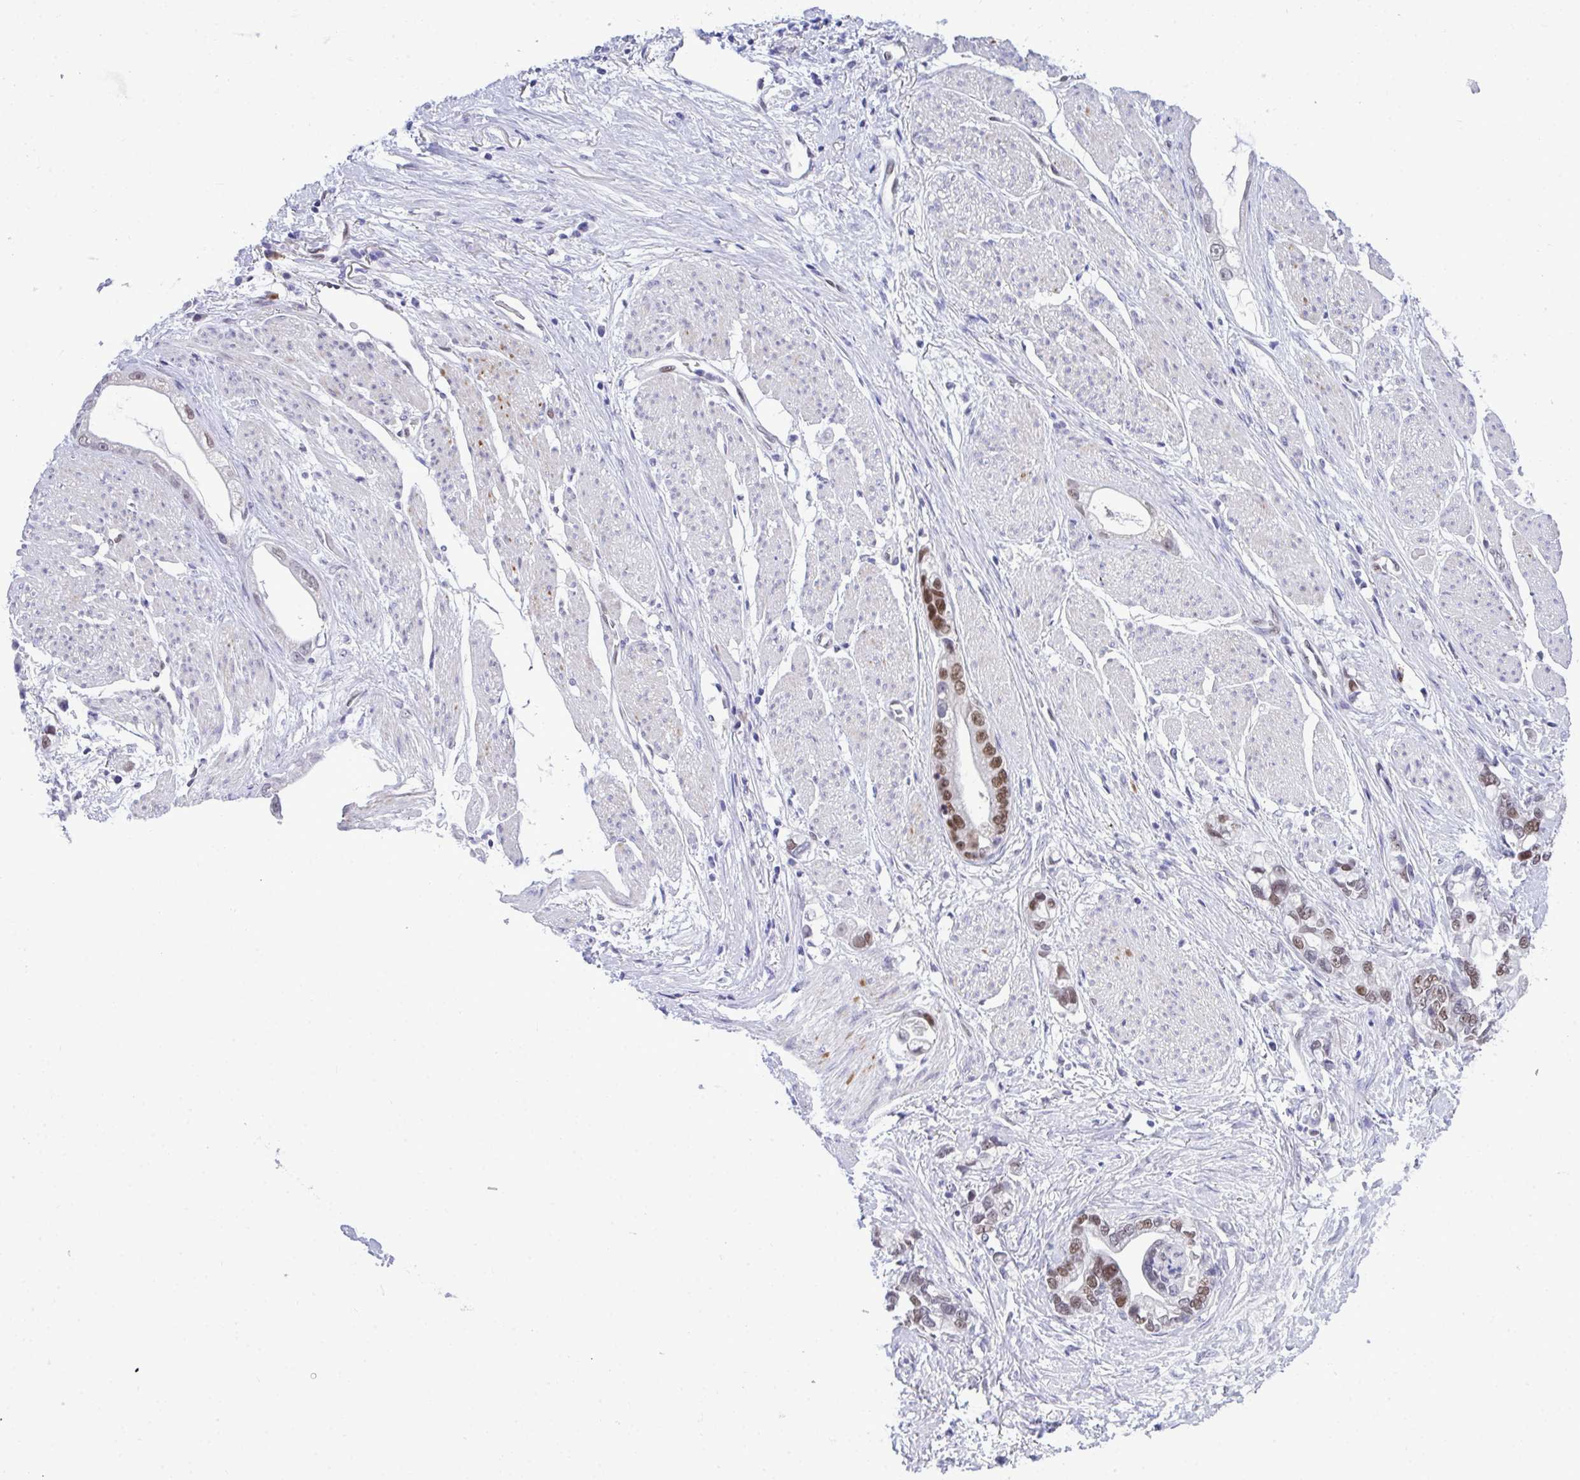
{"staining": {"intensity": "moderate", "quantity": "25%-75%", "location": "nuclear"}, "tissue": "stomach cancer", "cell_type": "Tumor cells", "image_type": "cancer", "snomed": [{"axis": "morphology", "description": "Adenocarcinoma, NOS"}, {"axis": "topography", "description": "Stomach"}], "caption": "Immunohistochemistry (IHC) micrograph of human adenocarcinoma (stomach) stained for a protein (brown), which reveals medium levels of moderate nuclear staining in approximately 25%-75% of tumor cells.", "gene": "TEAD4", "patient": {"sex": "male", "age": 55}}